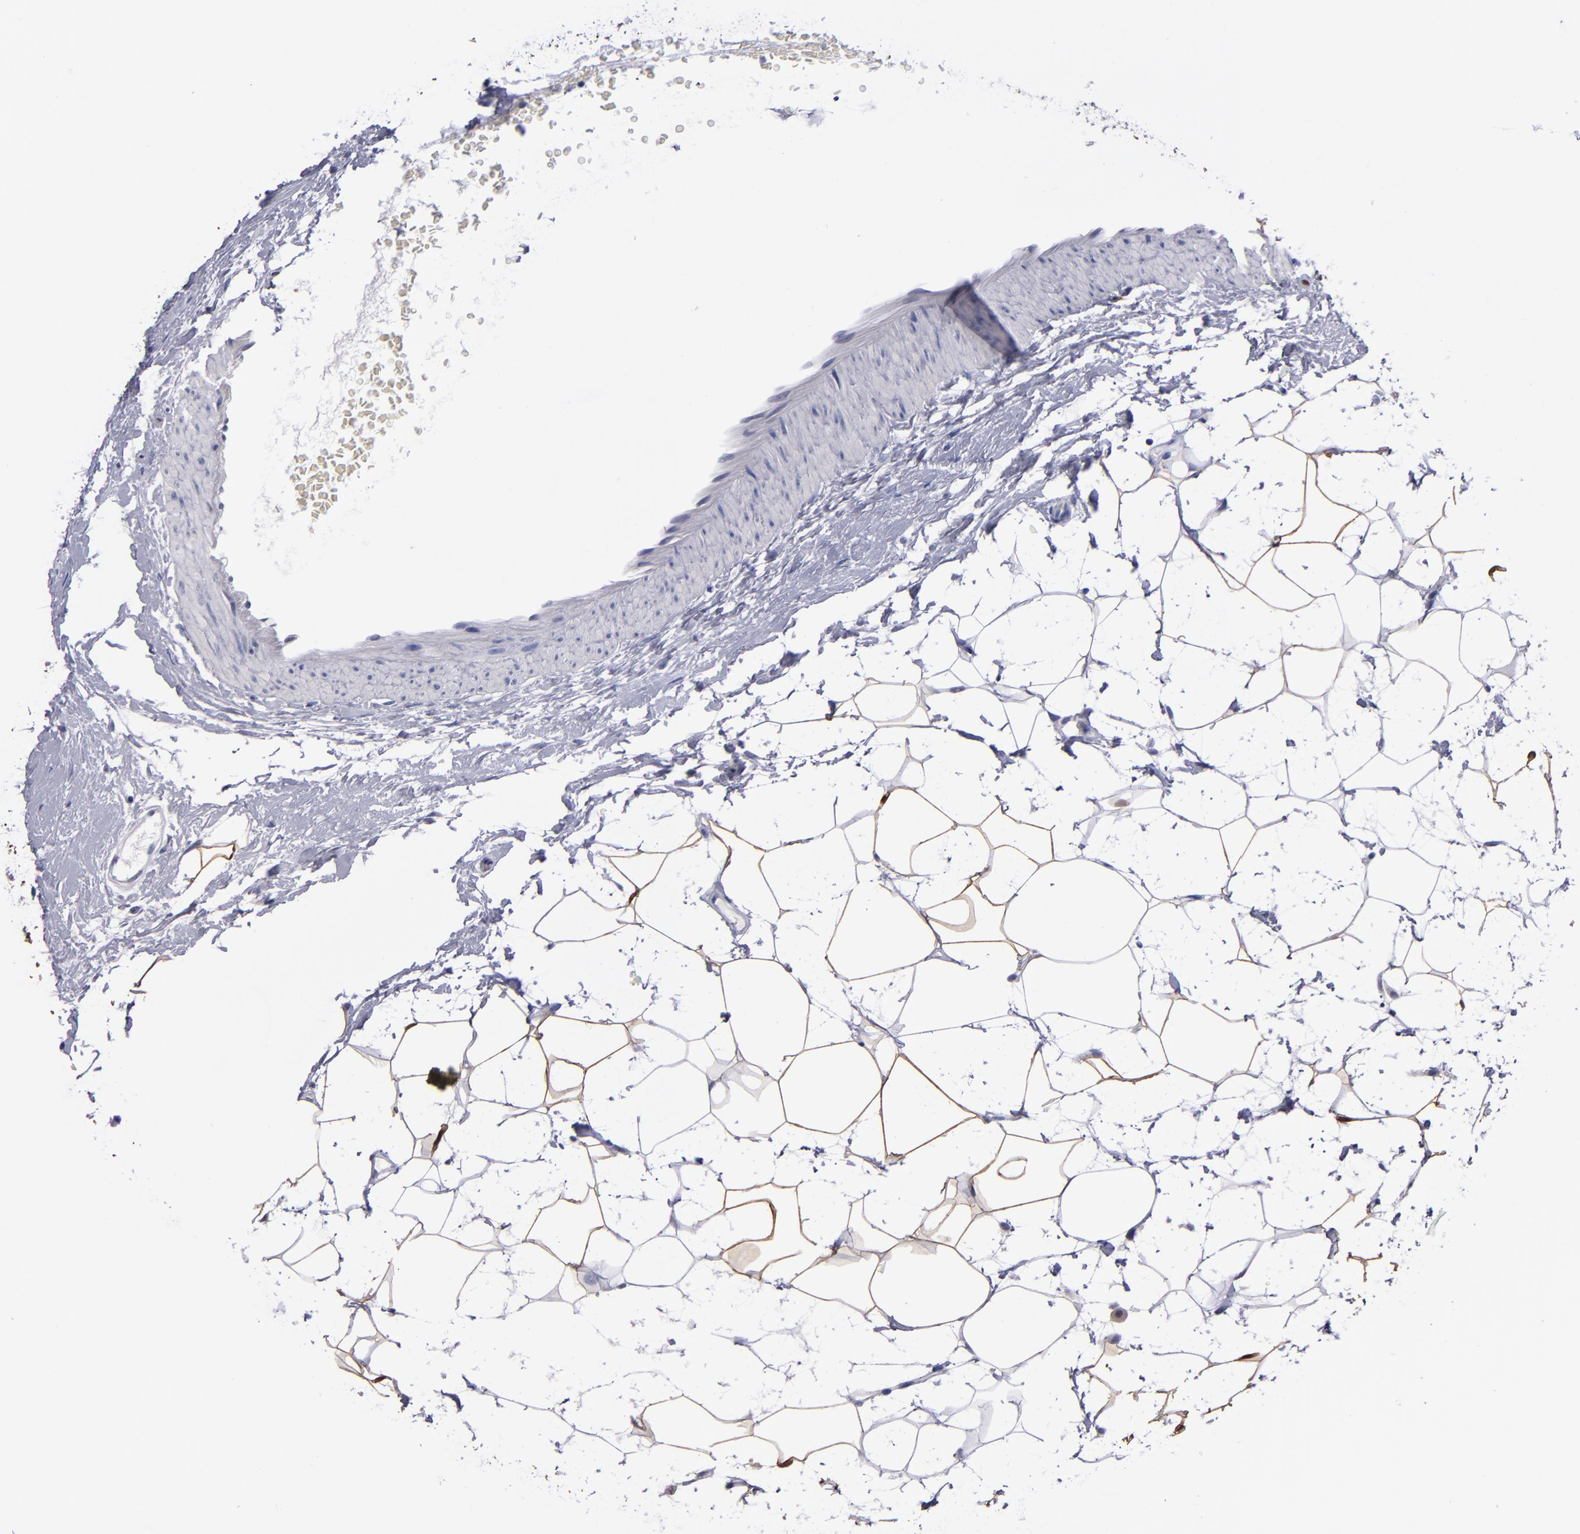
{"staining": {"intensity": "moderate", "quantity": "<25%", "location": "cytoplasmic/membranous,nuclear"}, "tissue": "breast cancer", "cell_type": "Tumor cells", "image_type": "cancer", "snomed": [{"axis": "morphology", "description": "Duct carcinoma"}, {"axis": "topography", "description": "Breast"}], "caption": "Breast cancer (infiltrating ductal carcinoma) stained for a protein reveals moderate cytoplasmic/membranous and nuclear positivity in tumor cells. (brown staining indicates protein expression, while blue staining denotes nuclei).", "gene": "S100A1", "patient": {"sex": "female", "age": 40}}